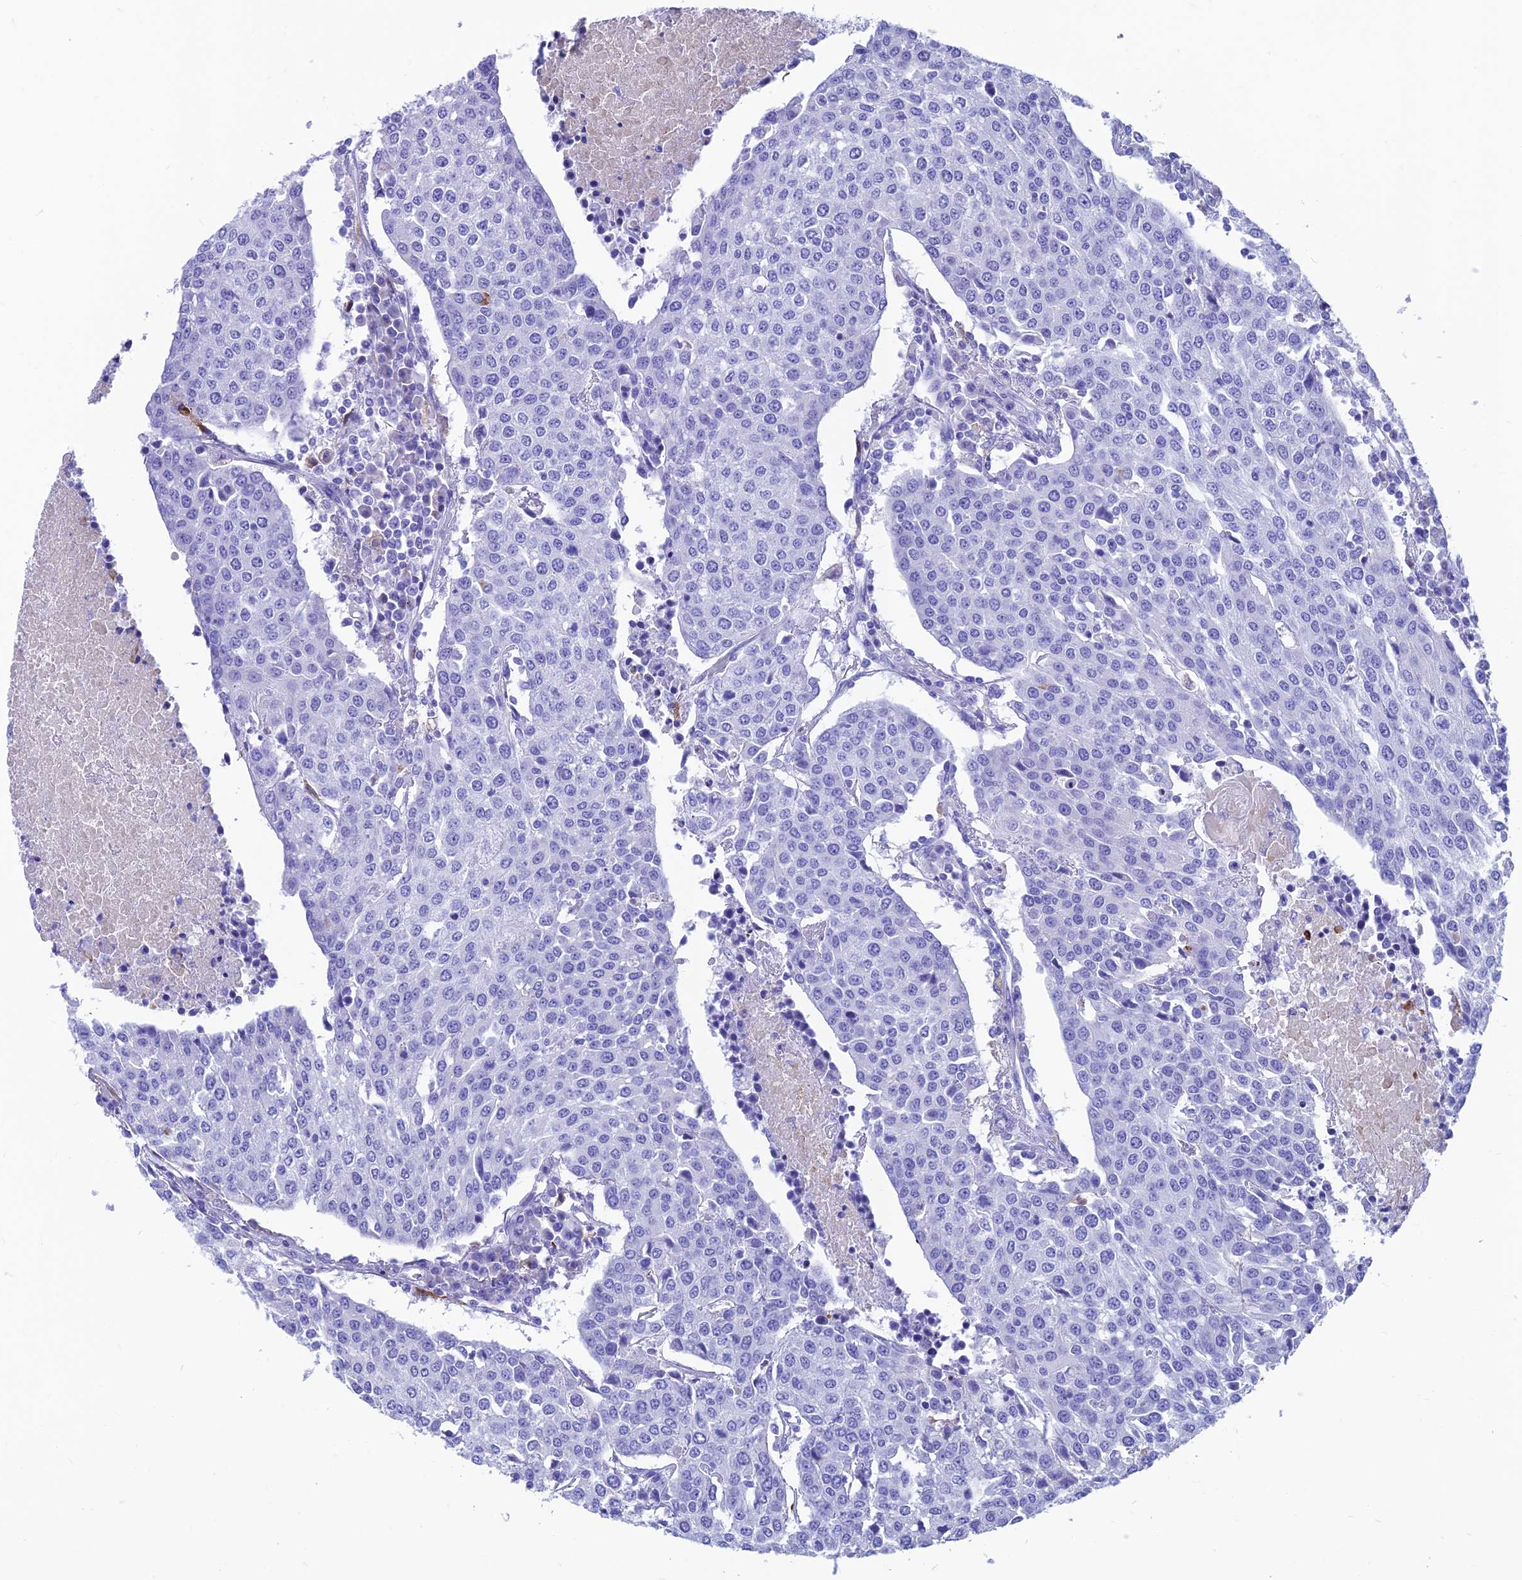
{"staining": {"intensity": "negative", "quantity": "none", "location": "none"}, "tissue": "urothelial cancer", "cell_type": "Tumor cells", "image_type": "cancer", "snomed": [{"axis": "morphology", "description": "Urothelial carcinoma, High grade"}, {"axis": "topography", "description": "Urinary bladder"}], "caption": "Immunohistochemistry of high-grade urothelial carcinoma reveals no positivity in tumor cells.", "gene": "GNG11", "patient": {"sex": "female", "age": 85}}